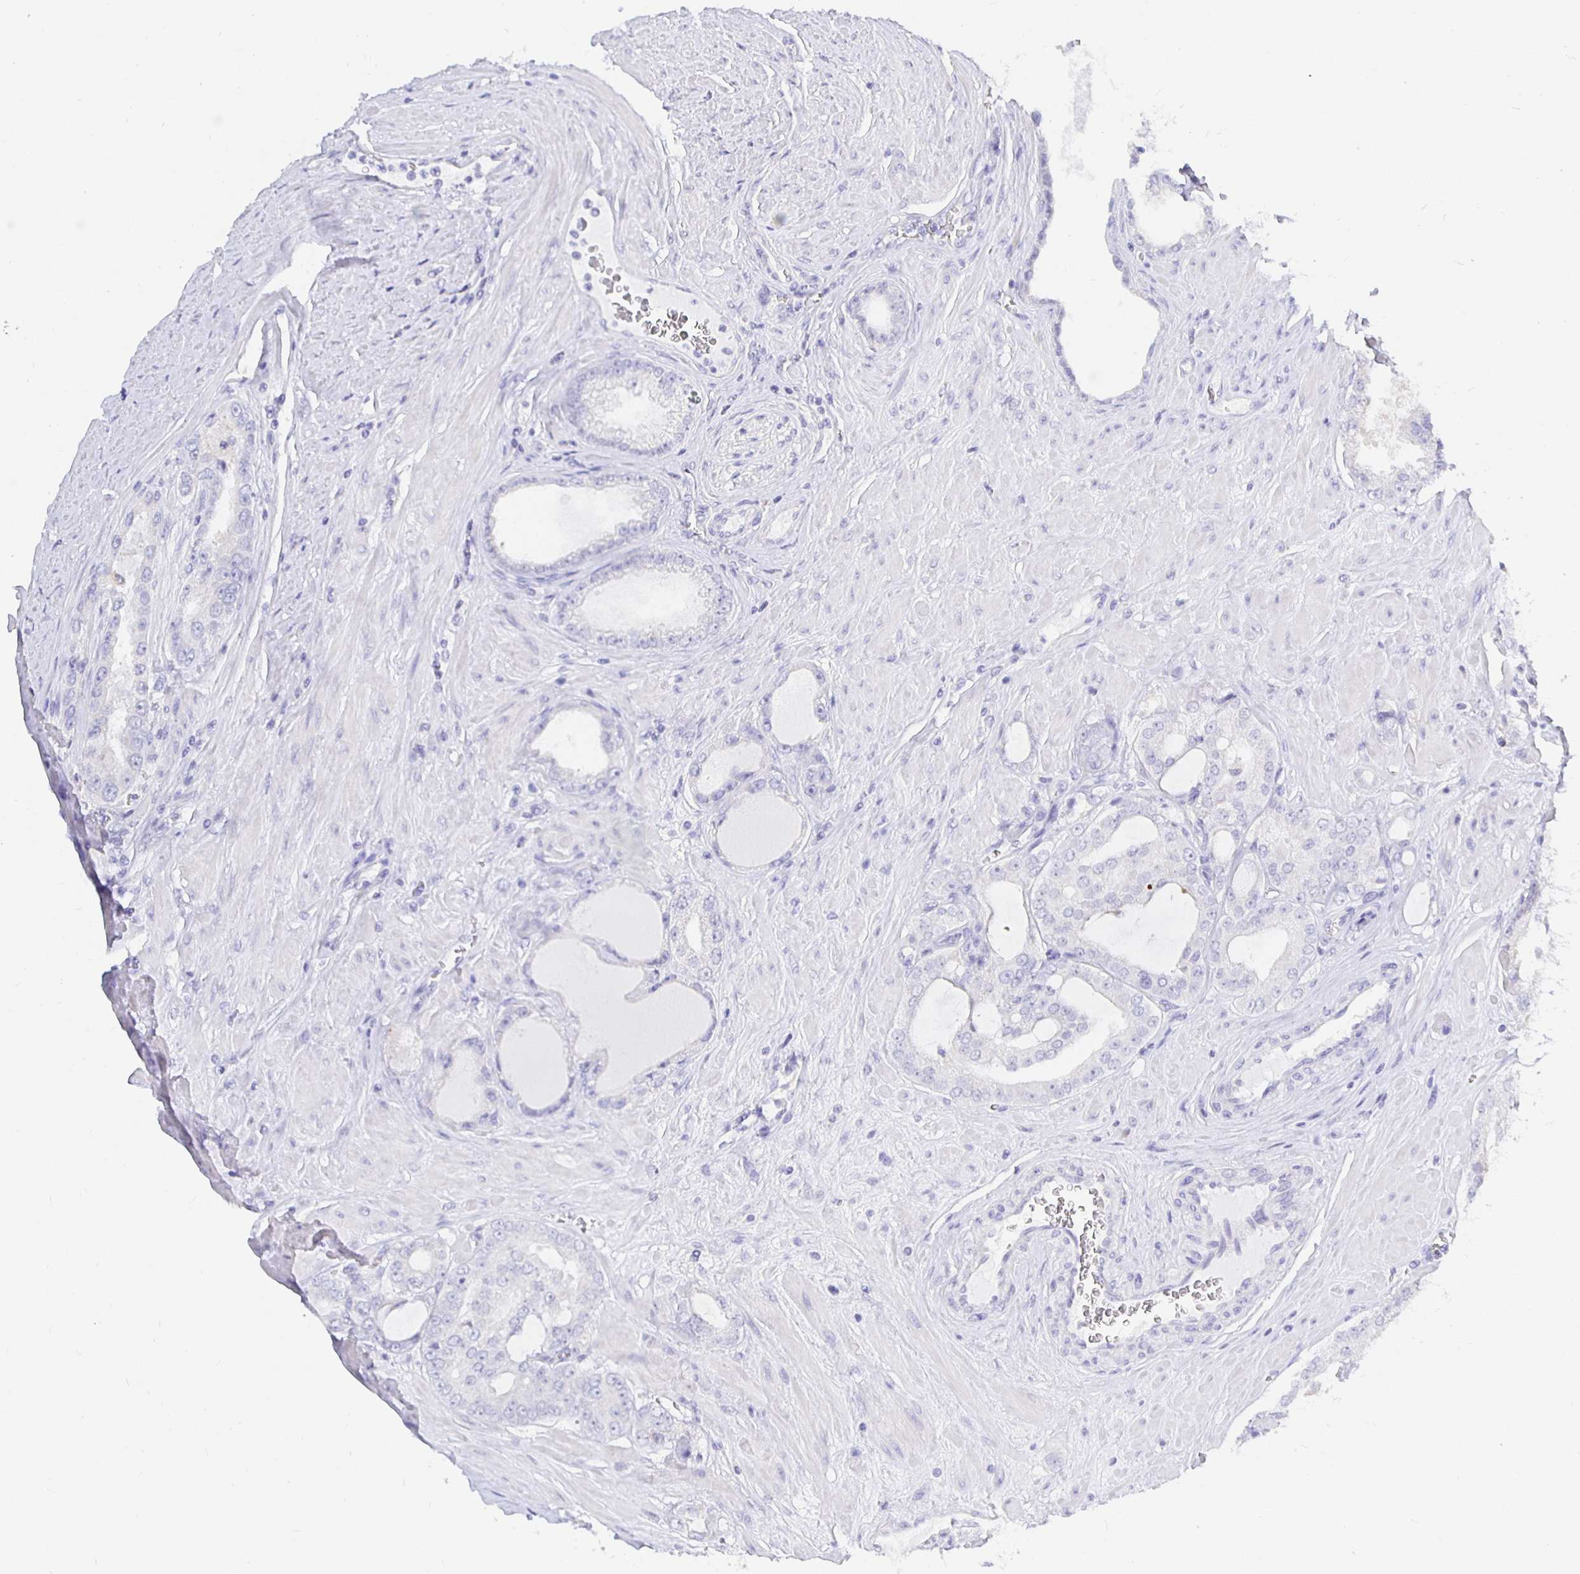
{"staining": {"intensity": "negative", "quantity": "none", "location": "none"}, "tissue": "prostate cancer", "cell_type": "Tumor cells", "image_type": "cancer", "snomed": [{"axis": "morphology", "description": "Adenocarcinoma, High grade"}, {"axis": "topography", "description": "Prostate"}], "caption": "High magnification brightfield microscopy of prostate cancer stained with DAB (3,3'-diaminobenzidine) (brown) and counterstained with hematoxylin (blue): tumor cells show no significant expression. (Stains: DAB immunohistochemistry (IHC) with hematoxylin counter stain, Microscopy: brightfield microscopy at high magnification).", "gene": "UMOD", "patient": {"sex": "male", "age": 66}}